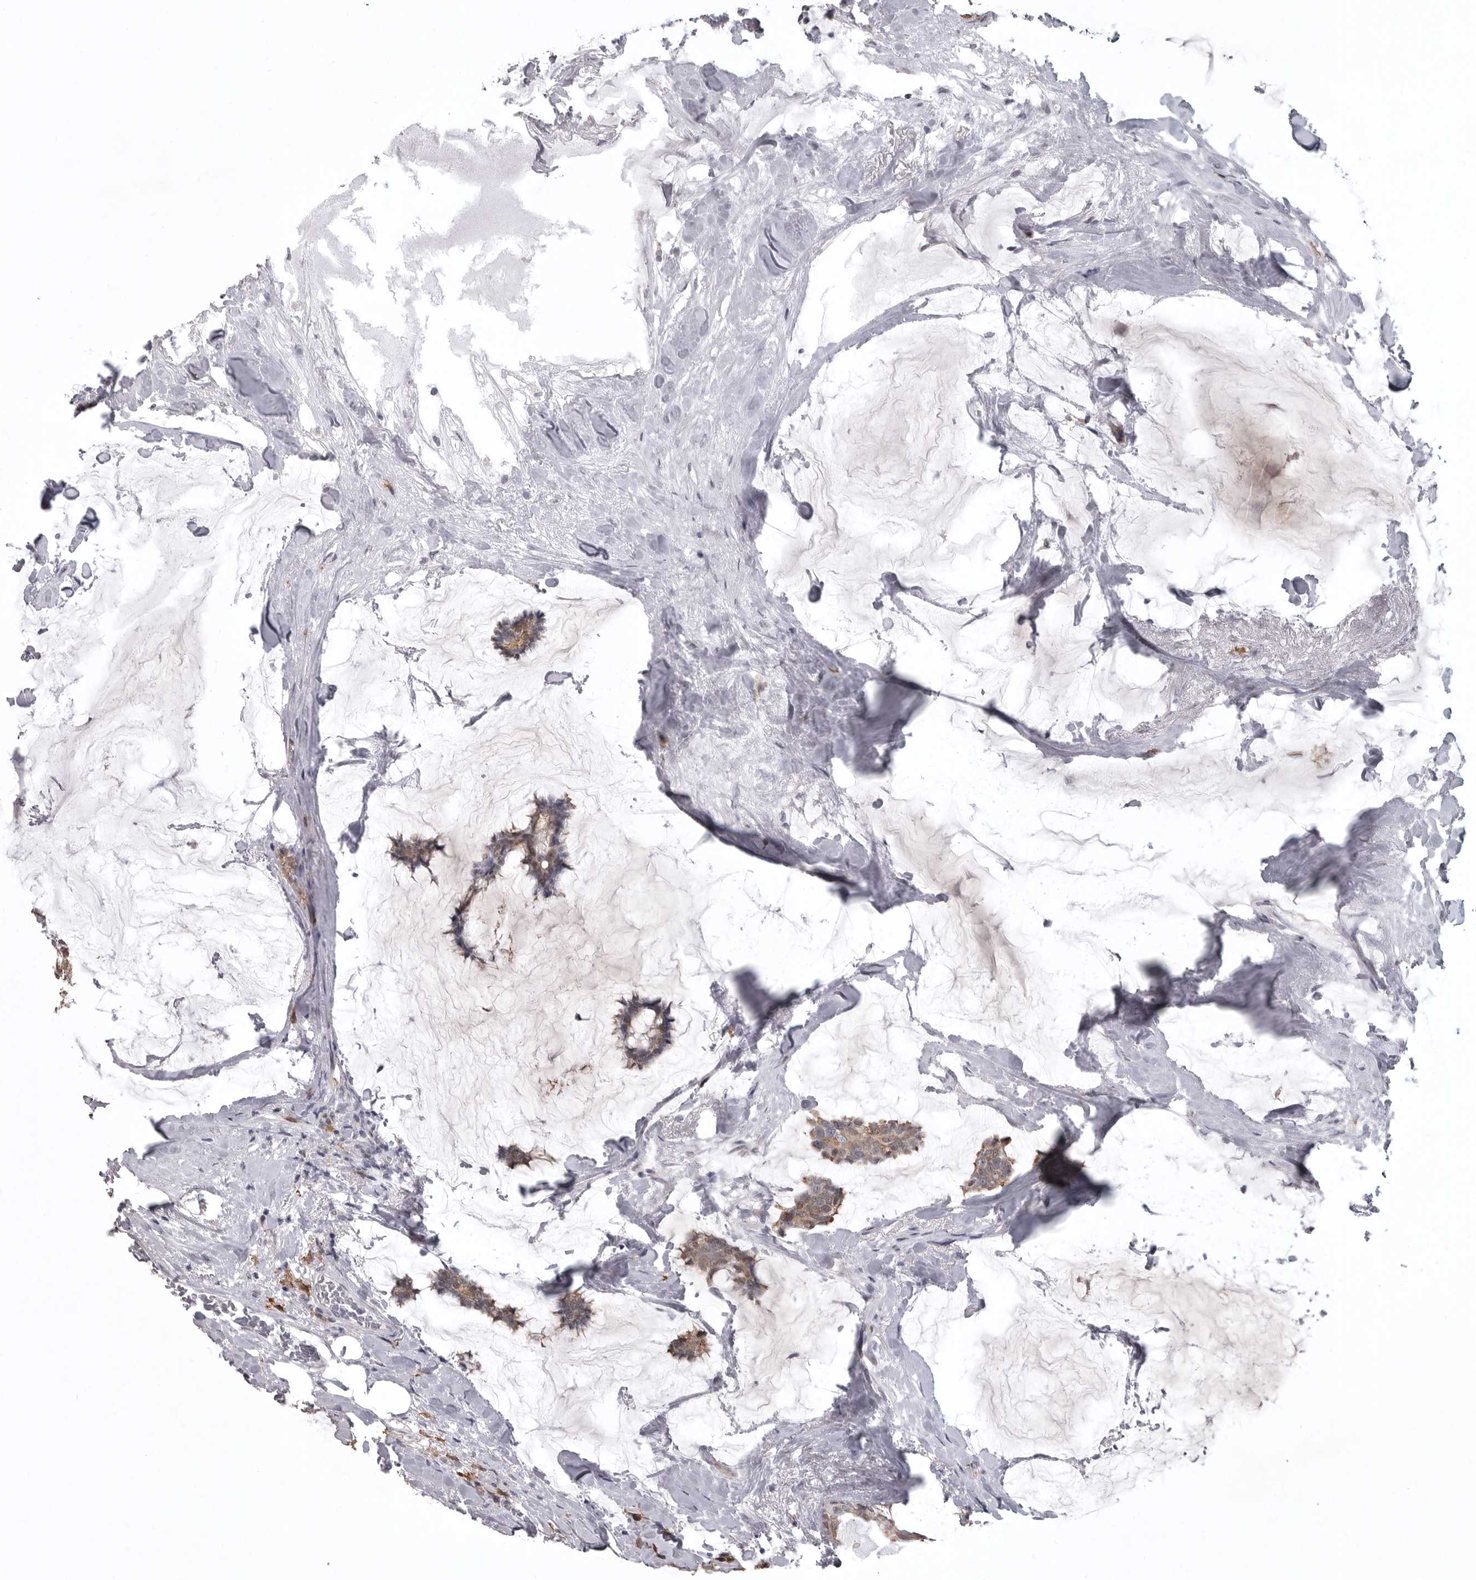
{"staining": {"intensity": "moderate", "quantity": ">75%", "location": "cytoplasmic/membranous"}, "tissue": "breast cancer", "cell_type": "Tumor cells", "image_type": "cancer", "snomed": [{"axis": "morphology", "description": "Duct carcinoma"}, {"axis": "topography", "description": "Breast"}], "caption": "Brown immunohistochemical staining in breast infiltrating ductal carcinoma displays moderate cytoplasmic/membranous positivity in approximately >75% of tumor cells.", "gene": "SNX16", "patient": {"sex": "female", "age": 93}}